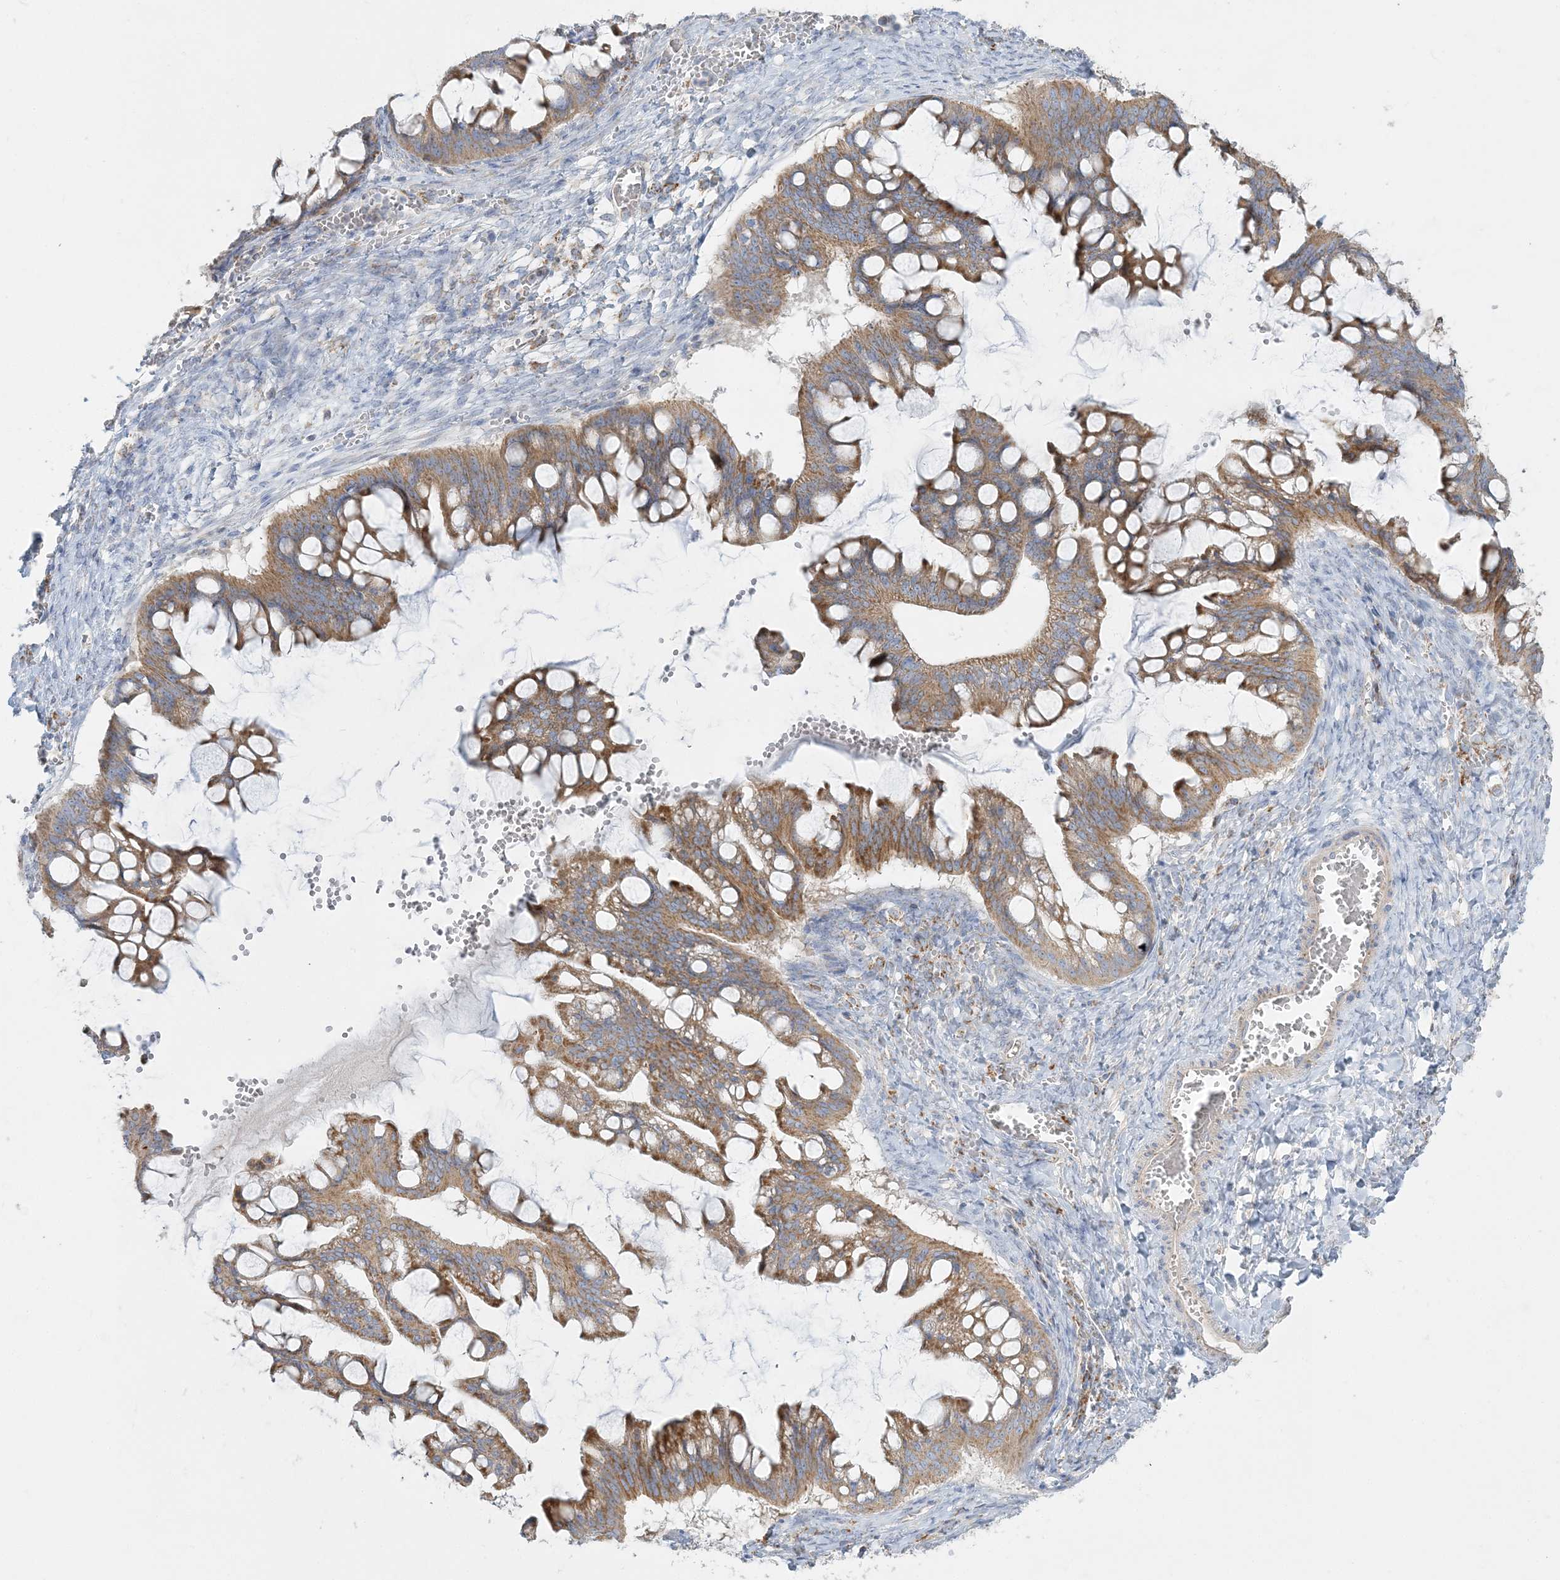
{"staining": {"intensity": "moderate", "quantity": ">75%", "location": "cytoplasmic/membranous"}, "tissue": "ovarian cancer", "cell_type": "Tumor cells", "image_type": "cancer", "snomed": [{"axis": "morphology", "description": "Cystadenocarcinoma, mucinous, NOS"}, {"axis": "topography", "description": "Ovary"}], "caption": "Immunohistochemical staining of mucinous cystadenocarcinoma (ovarian) displays medium levels of moderate cytoplasmic/membranous protein staining in about >75% of tumor cells.", "gene": "TBC1D14", "patient": {"sex": "female", "age": 73}}